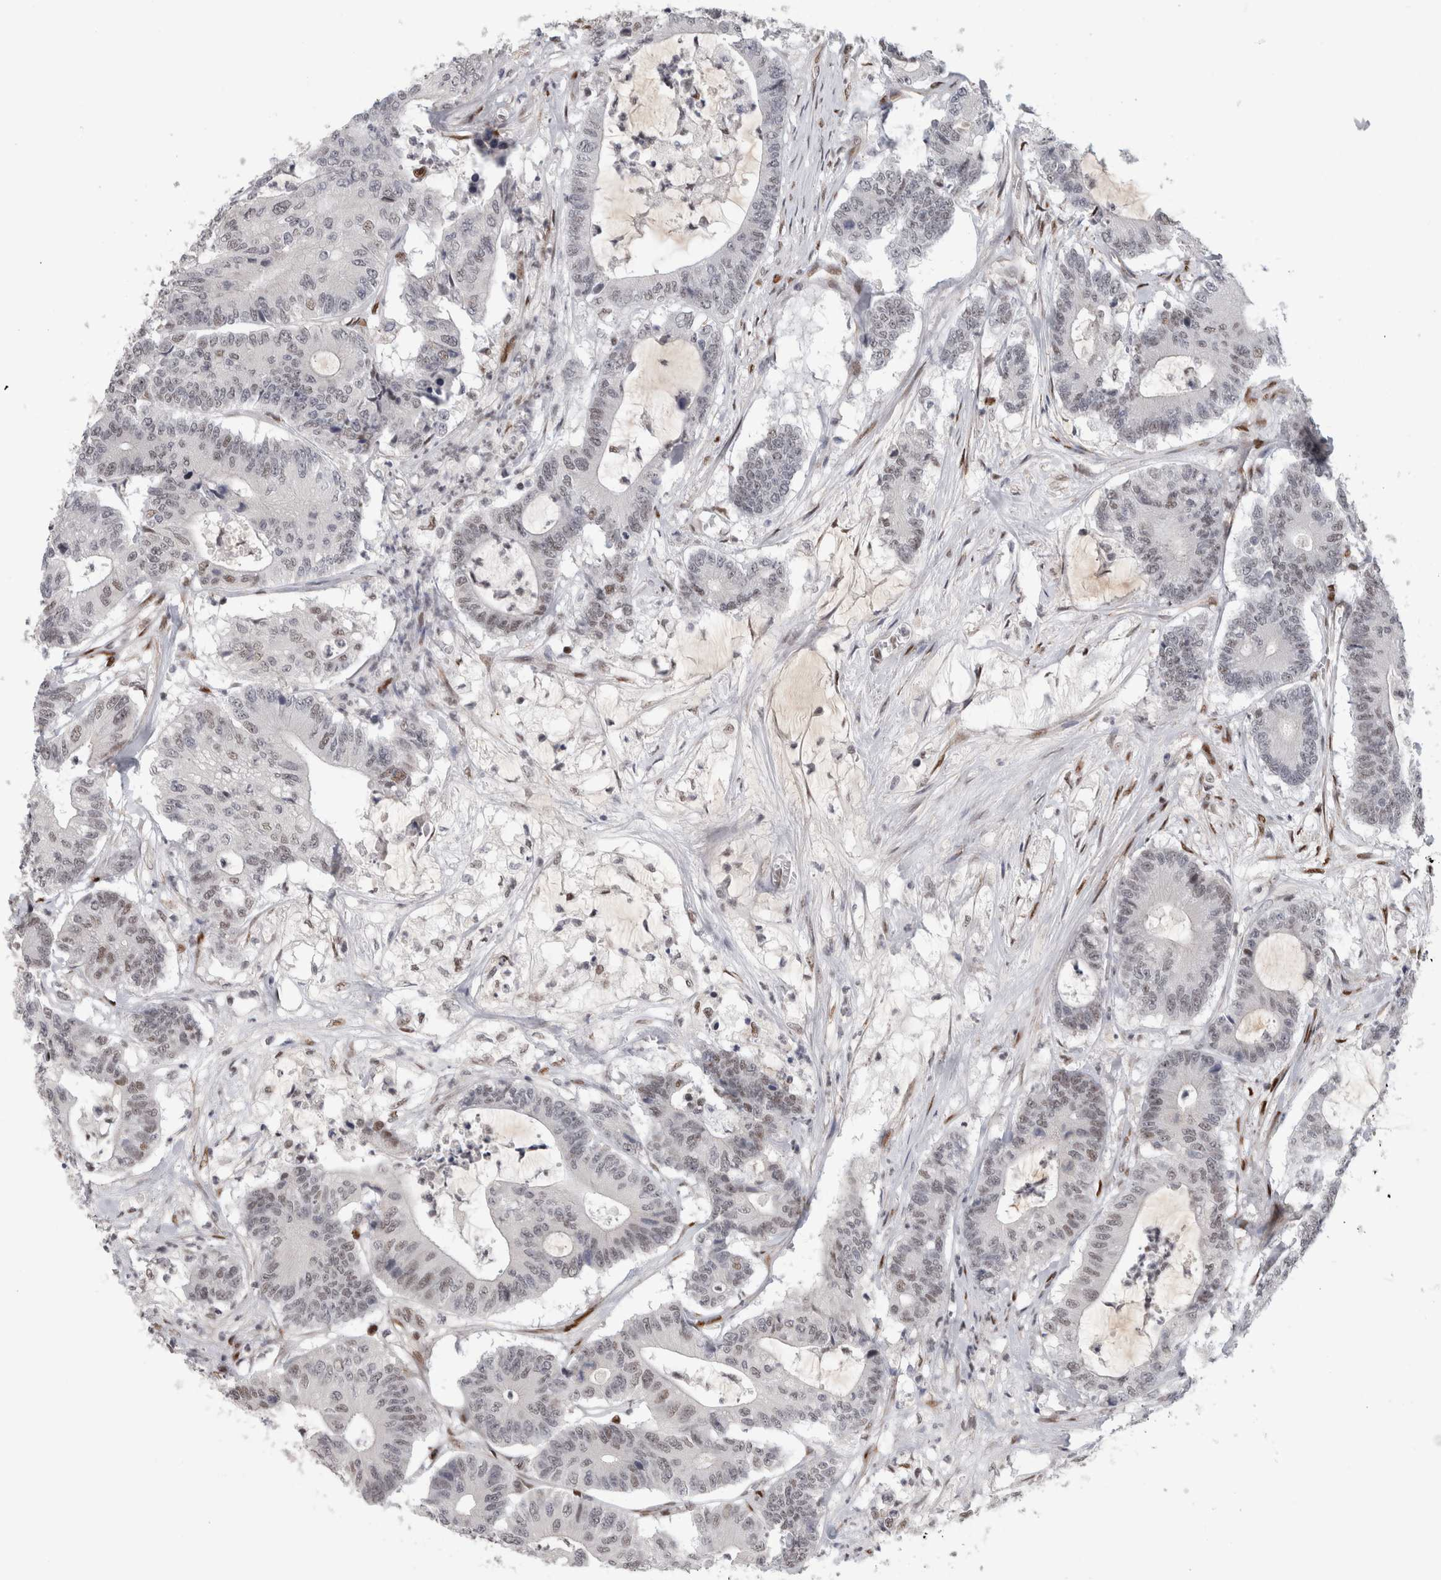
{"staining": {"intensity": "weak", "quantity": "<25%", "location": "nuclear"}, "tissue": "colorectal cancer", "cell_type": "Tumor cells", "image_type": "cancer", "snomed": [{"axis": "morphology", "description": "Adenocarcinoma, NOS"}, {"axis": "topography", "description": "Colon"}], "caption": "Immunohistochemistry histopathology image of neoplastic tissue: human colorectal cancer (adenocarcinoma) stained with DAB (3,3'-diaminobenzidine) reveals no significant protein expression in tumor cells.", "gene": "SRARP", "patient": {"sex": "female", "age": 84}}